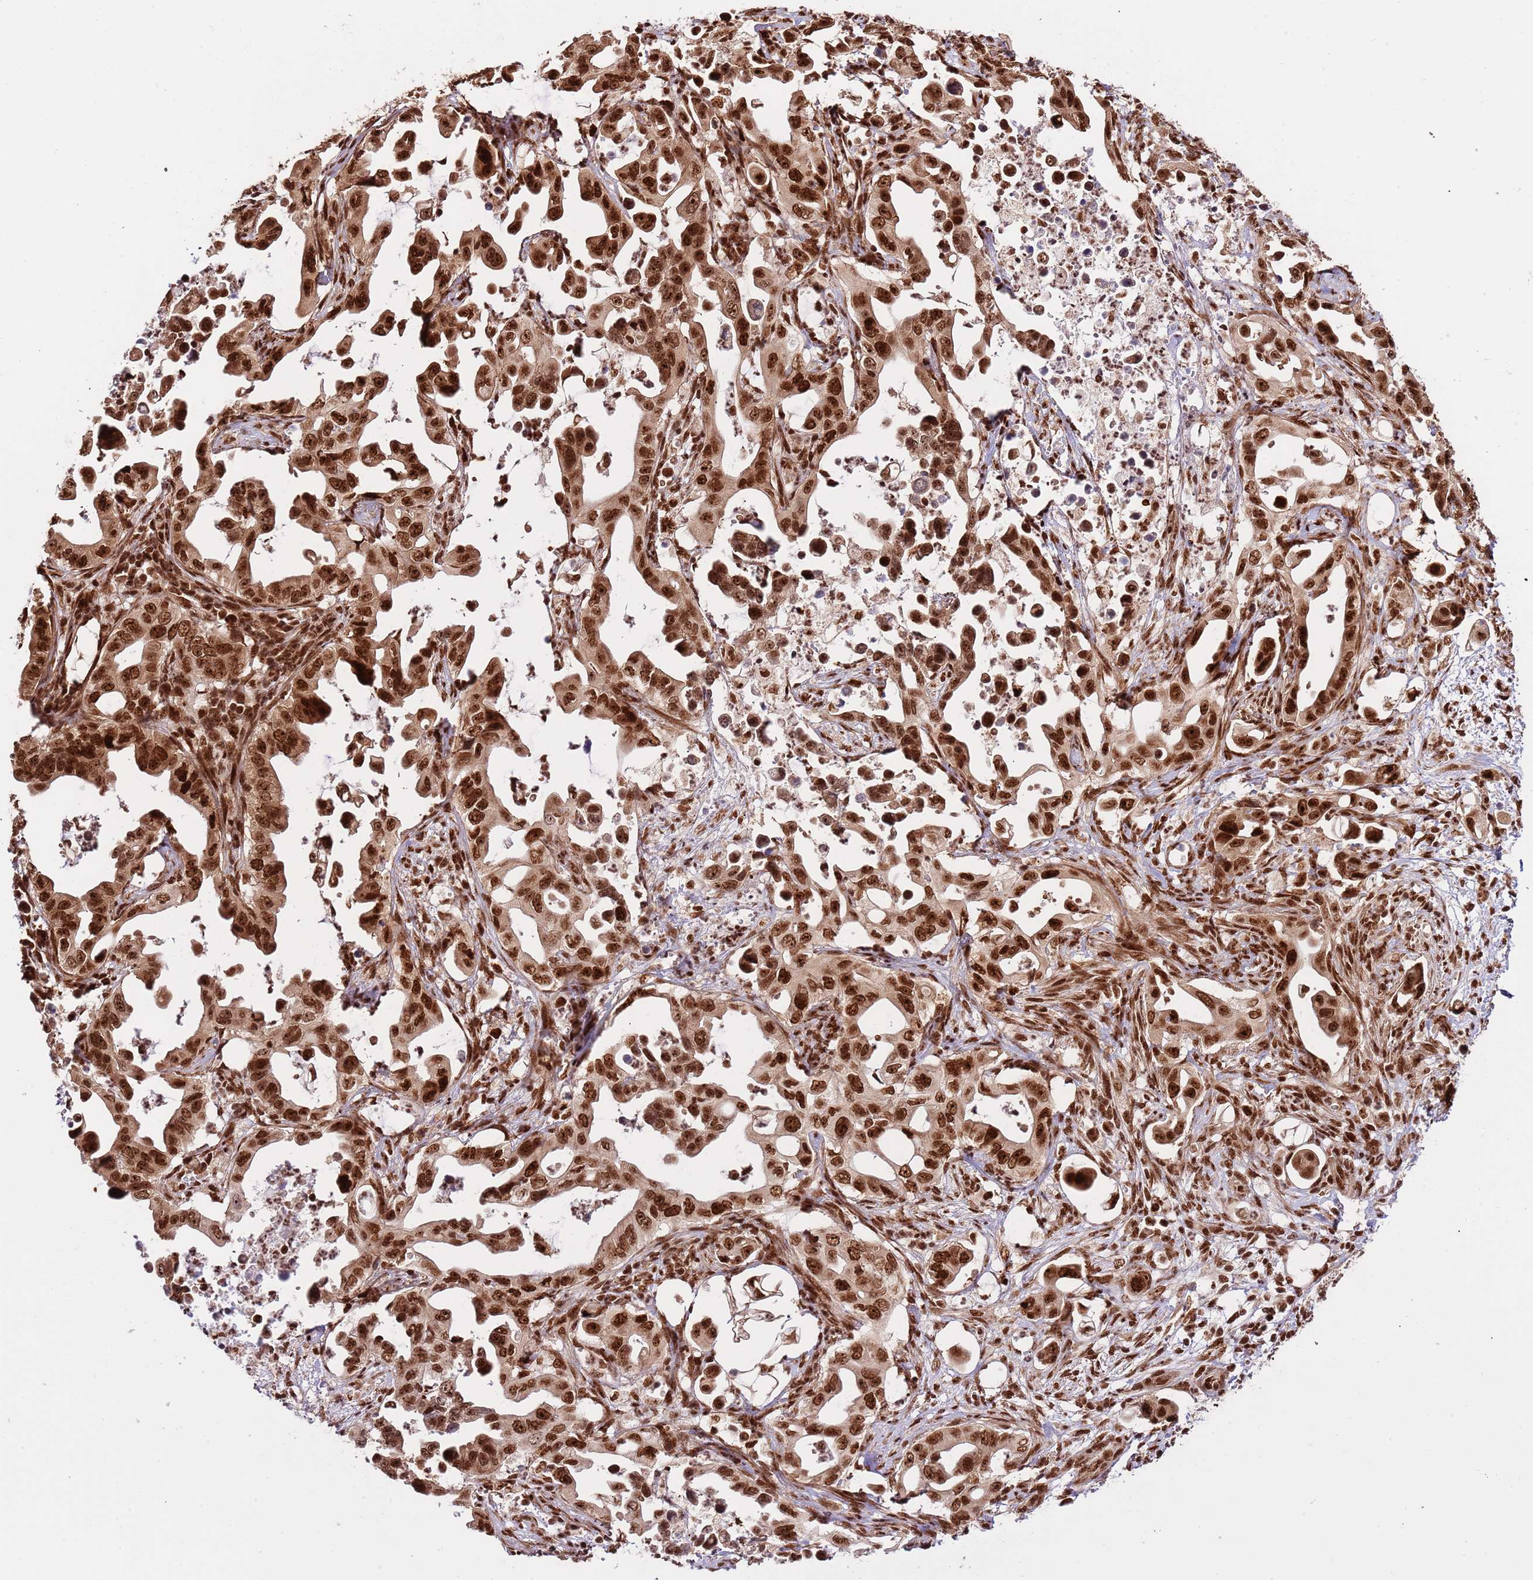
{"staining": {"intensity": "strong", "quantity": ">75%", "location": "nuclear"}, "tissue": "pancreatic cancer", "cell_type": "Tumor cells", "image_type": "cancer", "snomed": [{"axis": "morphology", "description": "Adenocarcinoma, NOS"}, {"axis": "topography", "description": "Pancreas"}], "caption": "Pancreatic adenocarcinoma was stained to show a protein in brown. There is high levels of strong nuclear positivity in about >75% of tumor cells.", "gene": "RIF1", "patient": {"sex": "male", "age": 61}}